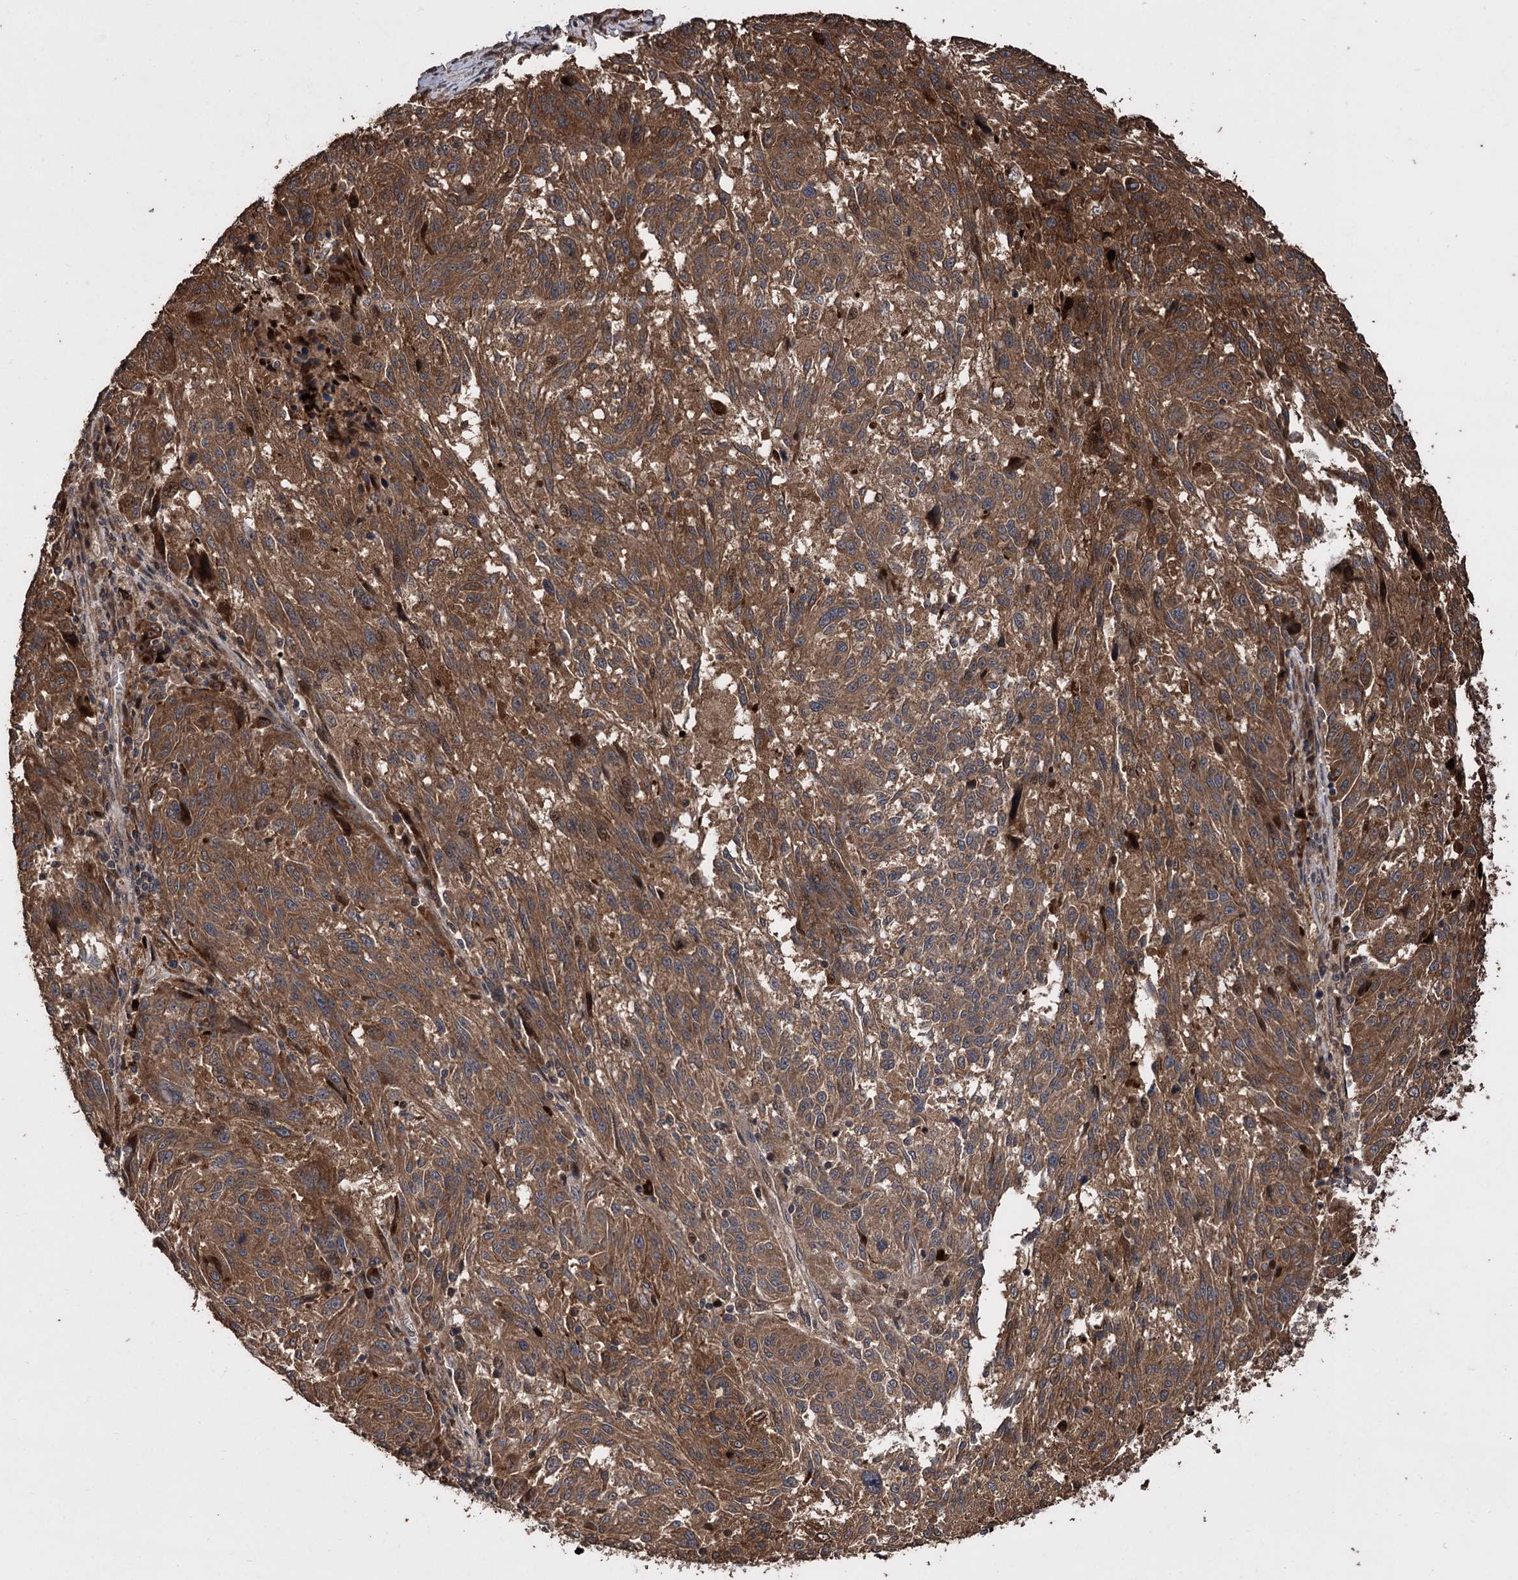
{"staining": {"intensity": "strong", "quantity": ">75%", "location": "cytoplasmic/membranous"}, "tissue": "melanoma", "cell_type": "Tumor cells", "image_type": "cancer", "snomed": [{"axis": "morphology", "description": "Malignant melanoma, NOS"}, {"axis": "topography", "description": "Skin"}], "caption": "High-magnification brightfield microscopy of malignant melanoma stained with DAB (3,3'-diaminobenzidine) (brown) and counterstained with hematoxylin (blue). tumor cells exhibit strong cytoplasmic/membranous staining is present in about>75% of cells.", "gene": "RASSF3", "patient": {"sex": "male", "age": 53}}